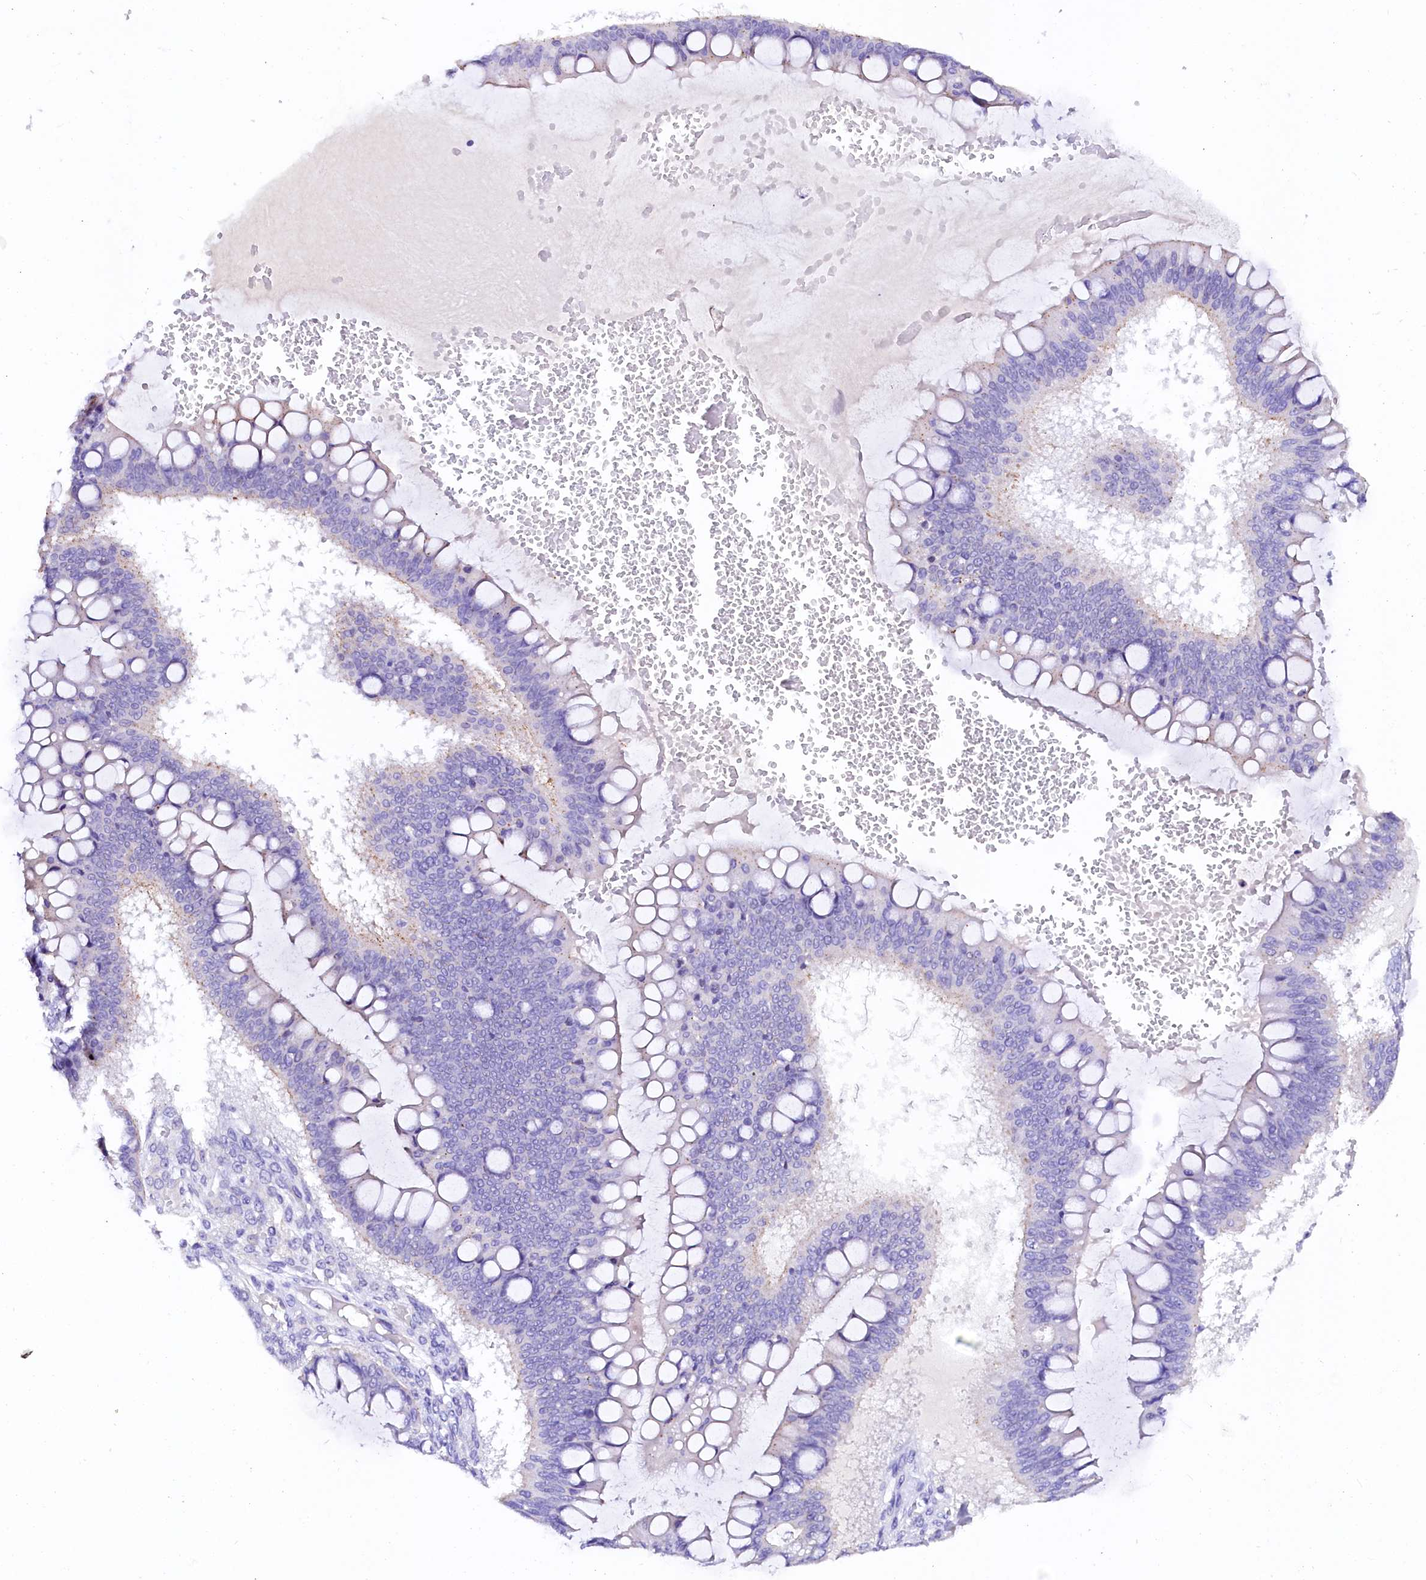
{"staining": {"intensity": "negative", "quantity": "none", "location": "none"}, "tissue": "ovarian cancer", "cell_type": "Tumor cells", "image_type": "cancer", "snomed": [{"axis": "morphology", "description": "Cystadenocarcinoma, mucinous, NOS"}, {"axis": "topography", "description": "Ovary"}], "caption": "A histopathology image of human ovarian cancer (mucinous cystadenocarcinoma) is negative for staining in tumor cells.", "gene": "NALF1", "patient": {"sex": "female", "age": 73}}